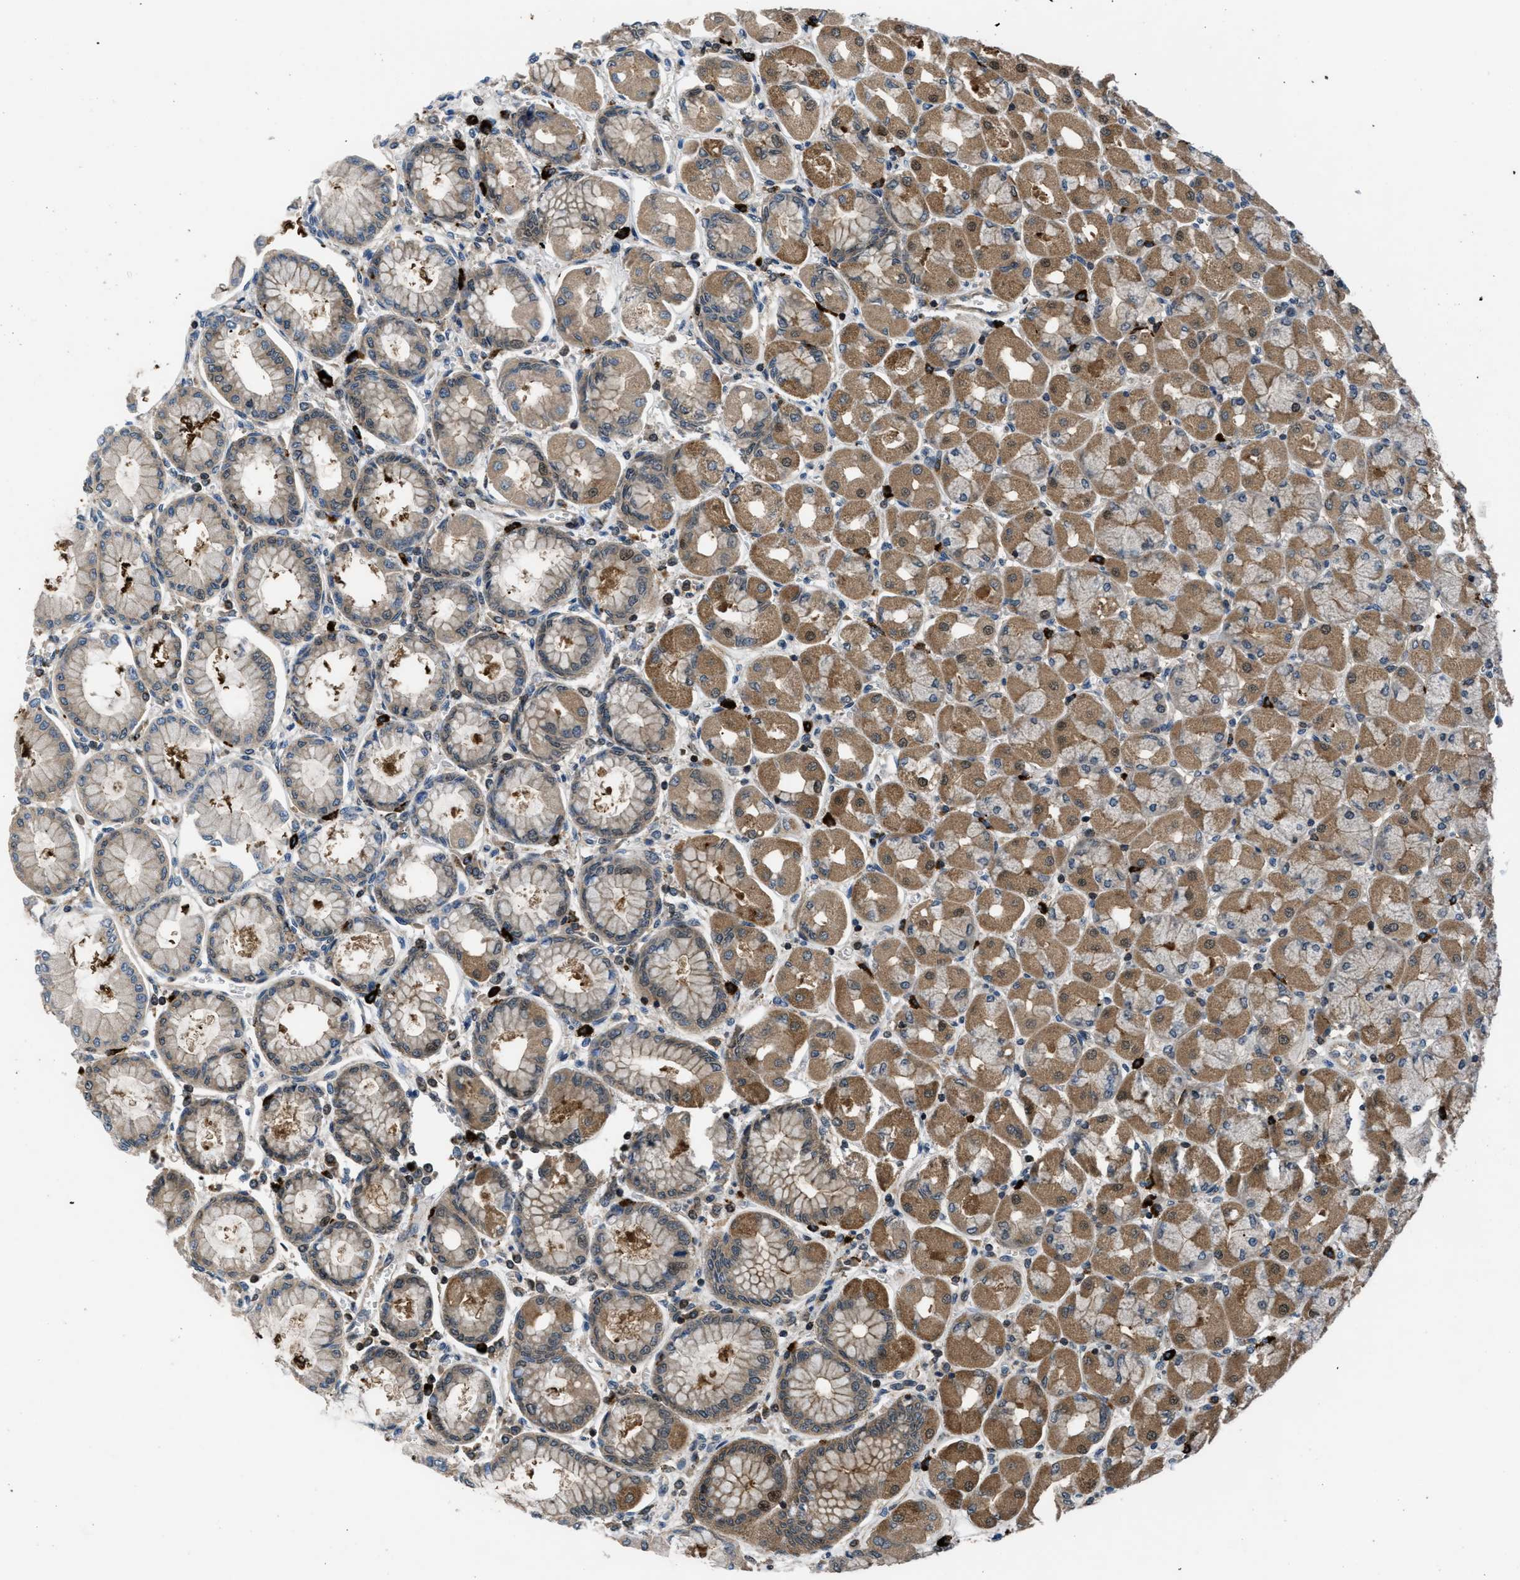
{"staining": {"intensity": "moderate", "quantity": ">75%", "location": "cytoplasmic/membranous,nuclear"}, "tissue": "stomach", "cell_type": "Glandular cells", "image_type": "normal", "snomed": [{"axis": "morphology", "description": "Normal tissue, NOS"}, {"axis": "topography", "description": "Stomach, upper"}], "caption": "Benign stomach displays moderate cytoplasmic/membranous,nuclear expression in approximately >75% of glandular cells.", "gene": "CTBS", "patient": {"sex": "female", "age": 56}}